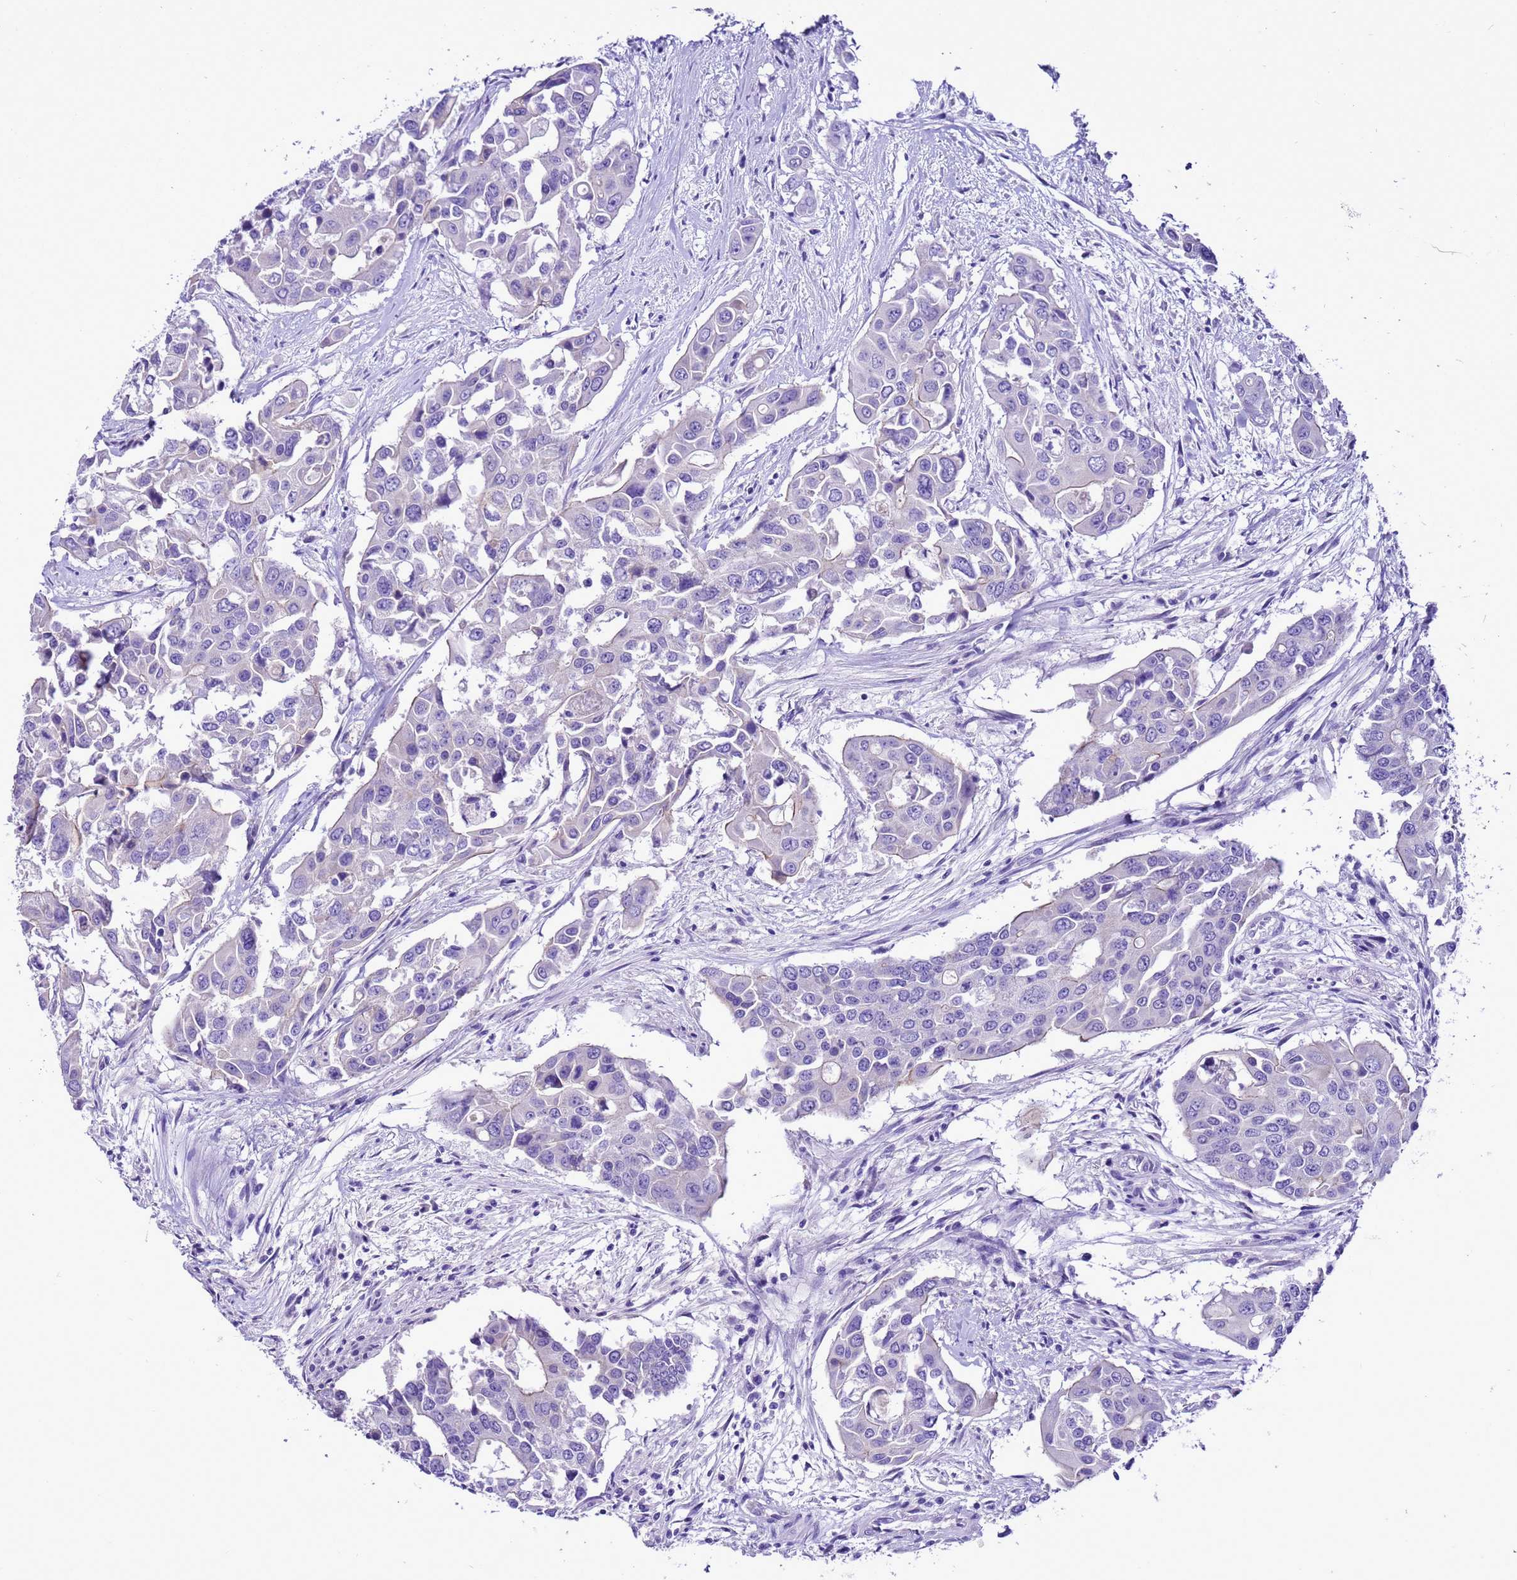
{"staining": {"intensity": "negative", "quantity": "none", "location": "none"}, "tissue": "colorectal cancer", "cell_type": "Tumor cells", "image_type": "cancer", "snomed": [{"axis": "morphology", "description": "Adenocarcinoma, NOS"}, {"axis": "topography", "description": "Colon"}], "caption": "This is an immunohistochemistry image of adenocarcinoma (colorectal). There is no staining in tumor cells.", "gene": "BEST2", "patient": {"sex": "male", "age": 77}}